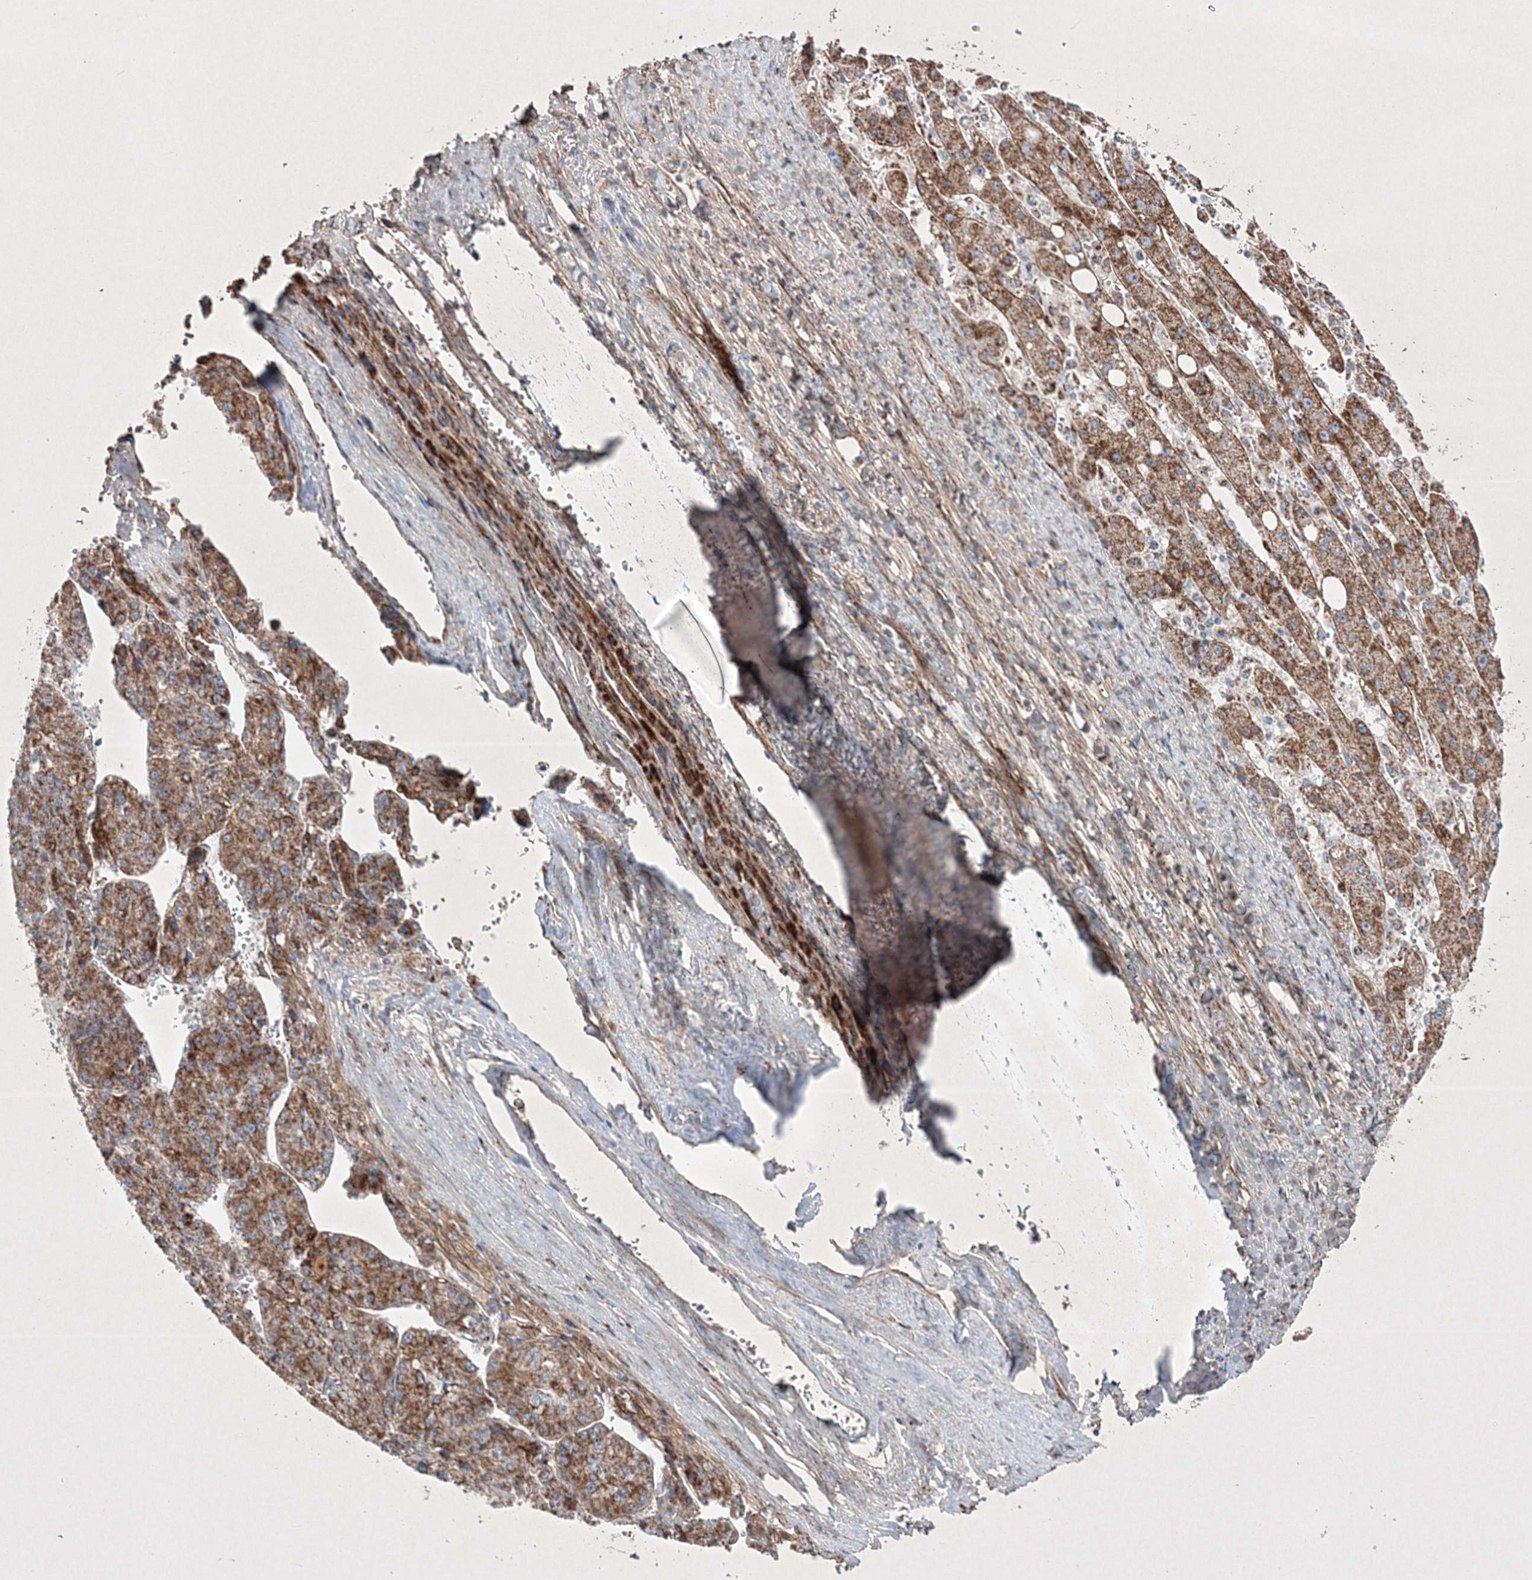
{"staining": {"intensity": "moderate", "quantity": ">75%", "location": "cytoplasmic/membranous"}, "tissue": "liver cancer", "cell_type": "Tumor cells", "image_type": "cancer", "snomed": [{"axis": "morphology", "description": "Carcinoma, Hepatocellular, NOS"}, {"axis": "topography", "description": "Liver"}], "caption": "Immunohistochemistry (IHC) of human liver hepatocellular carcinoma exhibits medium levels of moderate cytoplasmic/membranous positivity in about >75% of tumor cells. (DAB (3,3'-diaminobenzidine) IHC with brightfield microscopy, high magnification).", "gene": "RICTOR", "patient": {"sex": "female", "age": 73}}